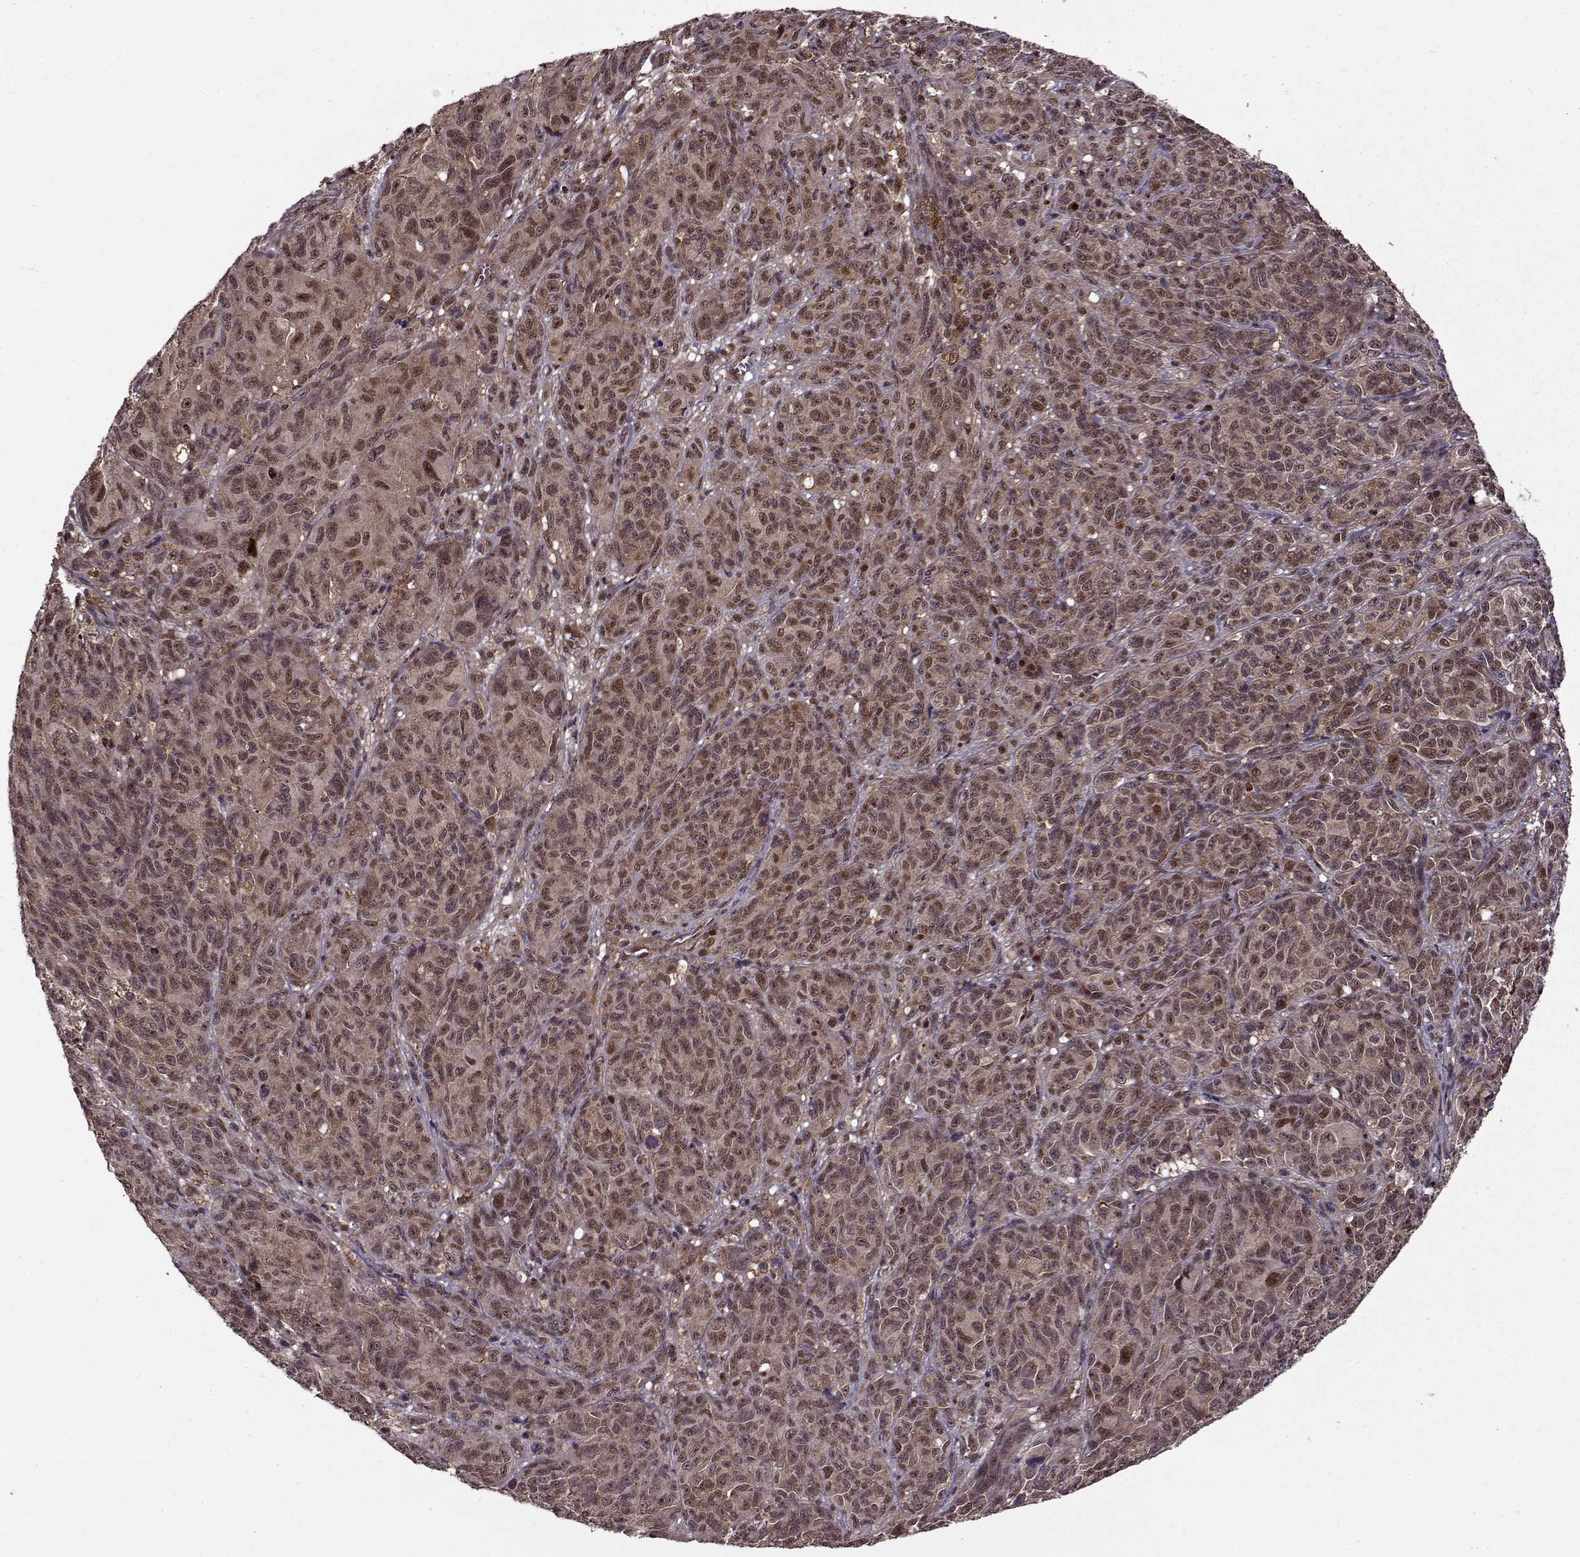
{"staining": {"intensity": "moderate", "quantity": ">75%", "location": "cytoplasmic/membranous,nuclear"}, "tissue": "melanoma", "cell_type": "Tumor cells", "image_type": "cancer", "snomed": [{"axis": "morphology", "description": "Malignant melanoma, NOS"}, {"axis": "topography", "description": "Vulva, labia, clitoris and Bartholin´s gland, NO"}], "caption": "Tumor cells reveal medium levels of moderate cytoplasmic/membranous and nuclear staining in about >75% of cells in malignant melanoma.", "gene": "PSMA7", "patient": {"sex": "female", "age": 75}}